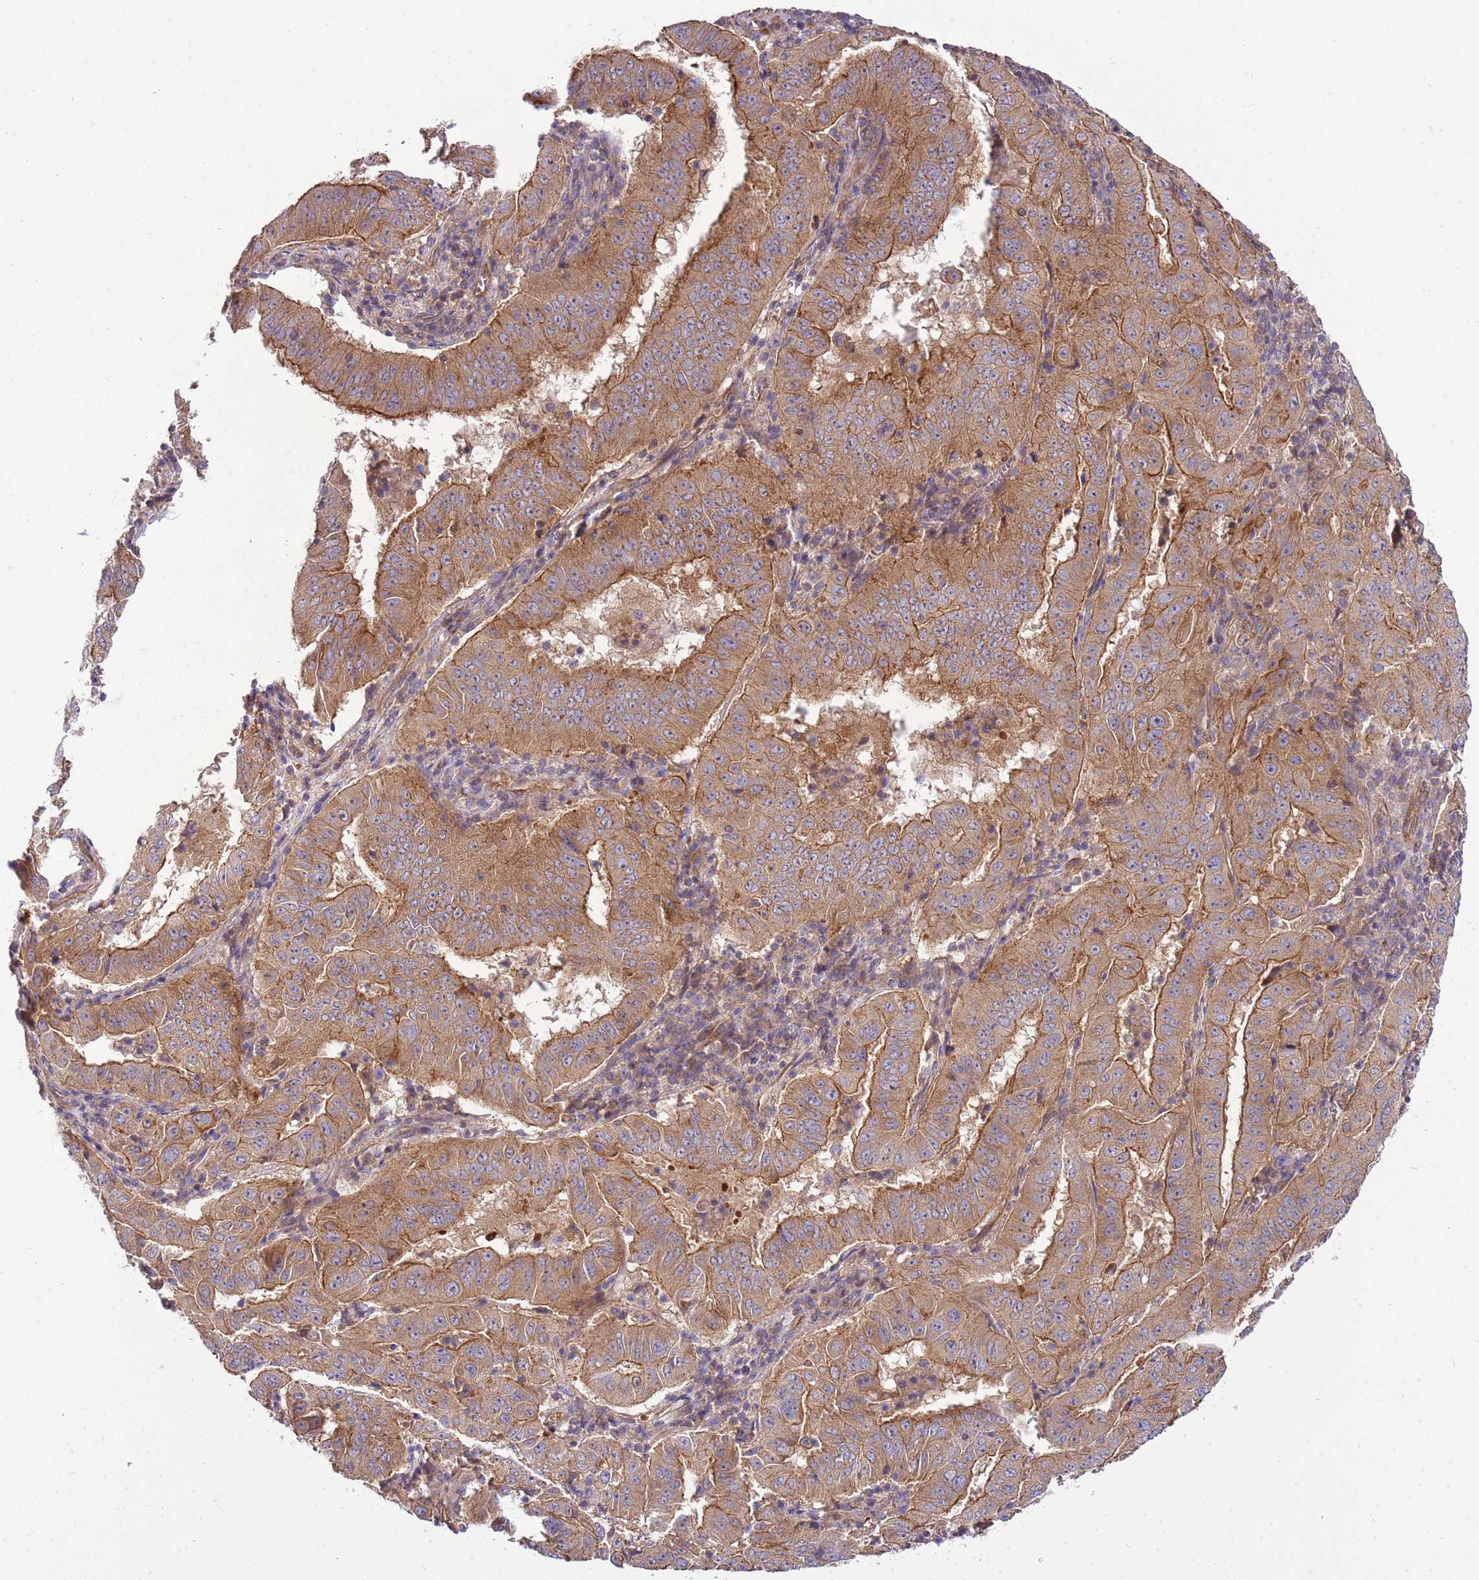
{"staining": {"intensity": "moderate", "quantity": ">75%", "location": "cytoplasmic/membranous"}, "tissue": "pancreatic cancer", "cell_type": "Tumor cells", "image_type": "cancer", "snomed": [{"axis": "morphology", "description": "Adenocarcinoma, NOS"}, {"axis": "topography", "description": "Pancreas"}], "caption": "Tumor cells reveal medium levels of moderate cytoplasmic/membranous staining in approximately >75% of cells in pancreatic cancer.", "gene": "GNL1", "patient": {"sex": "male", "age": 63}}